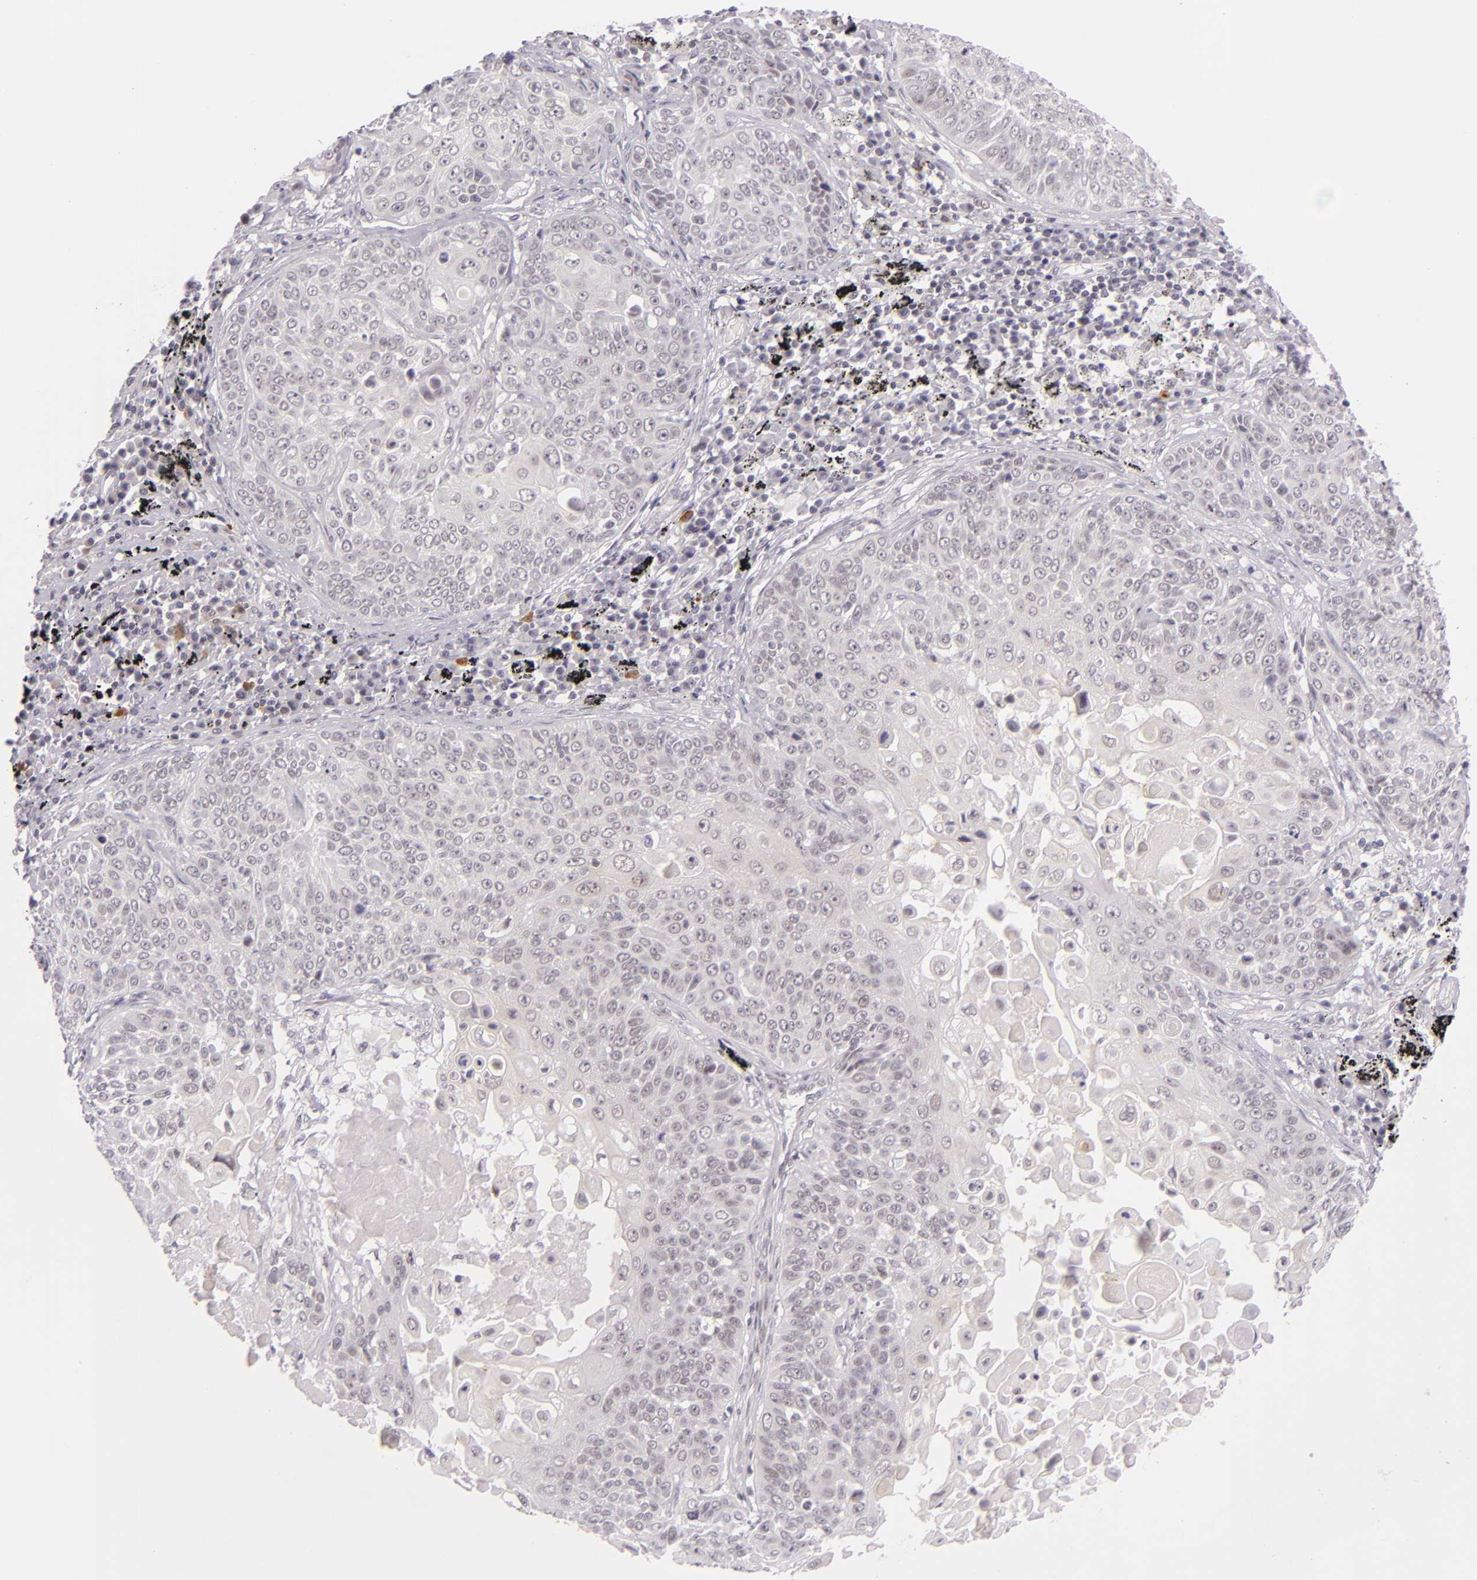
{"staining": {"intensity": "negative", "quantity": "none", "location": "none"}, "tissue": "lung cancer", "cell_type": "Tumor cells", "image_type": "cancer", "snomed": [{"axis": "morphology", "description": "Adenocarcinoma, NOS"}, {"axis": "topography", "description": "Lung"}], "caption": "The histopathology image demonstrates no significant expression in tumor cells of adenocarcinoma (lung).", "gene": "BCL3", "patient": {"sex": "male", "age": 60}}